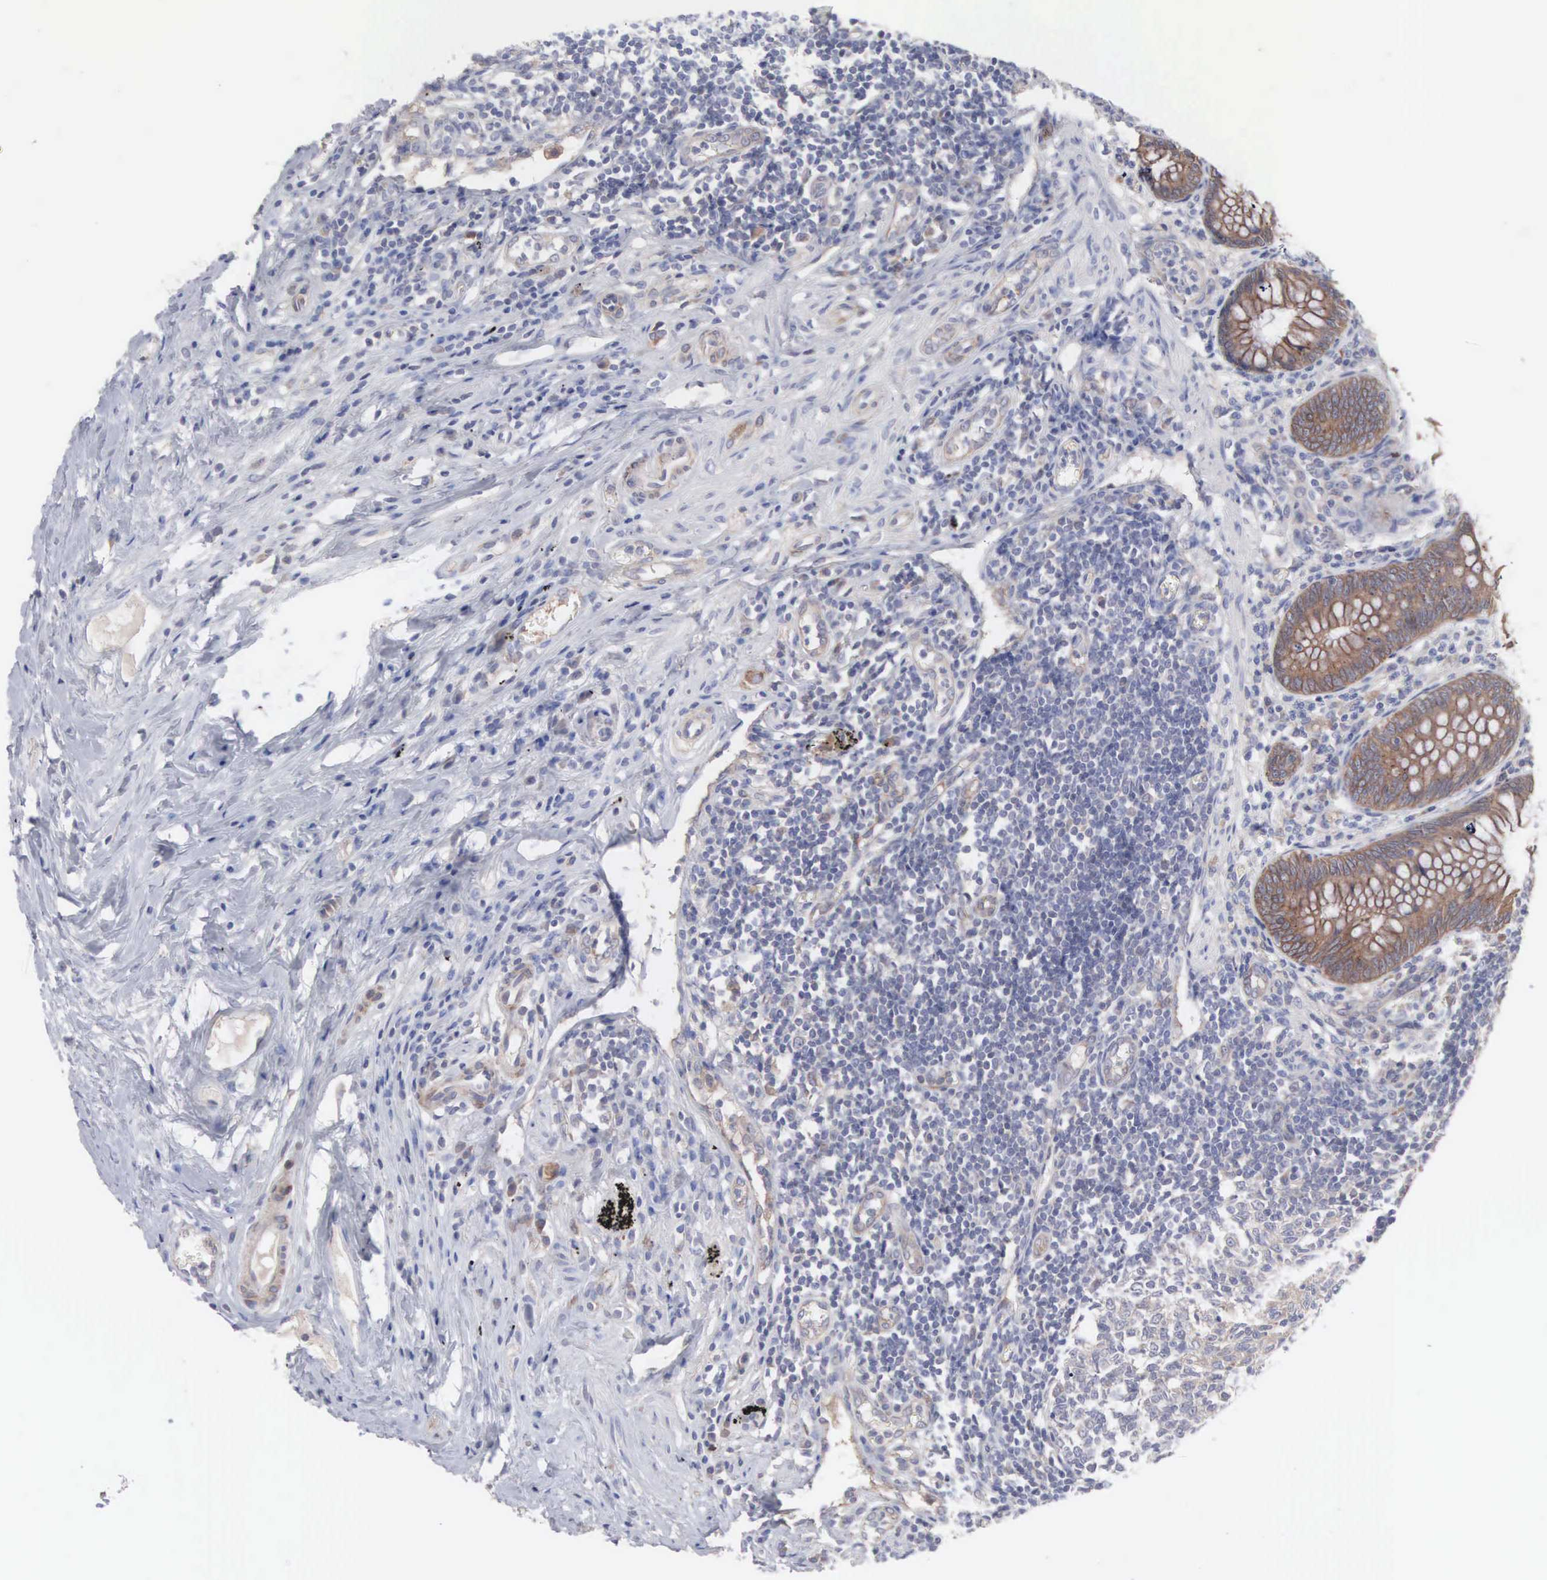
{"staining": {"intensity": "strong", "quantity": ">75%", "location": "cytoplasmic/membranous"}, "tissue": "appendix", "cell_type": "Glandular cells", "image_type": "normal", "snomed": [{"axis": "morphology", "description": "Normal tissue, NOS"}, {"axis": "topography", "description": "Appendix"}], "caption": "Protein analysis of benign appendix displays strong cytoplasmic/membranous staining in approximately >75% of glandular cells.", "gene": "INF2", "patient": {"sex": "female", "age": 34}}